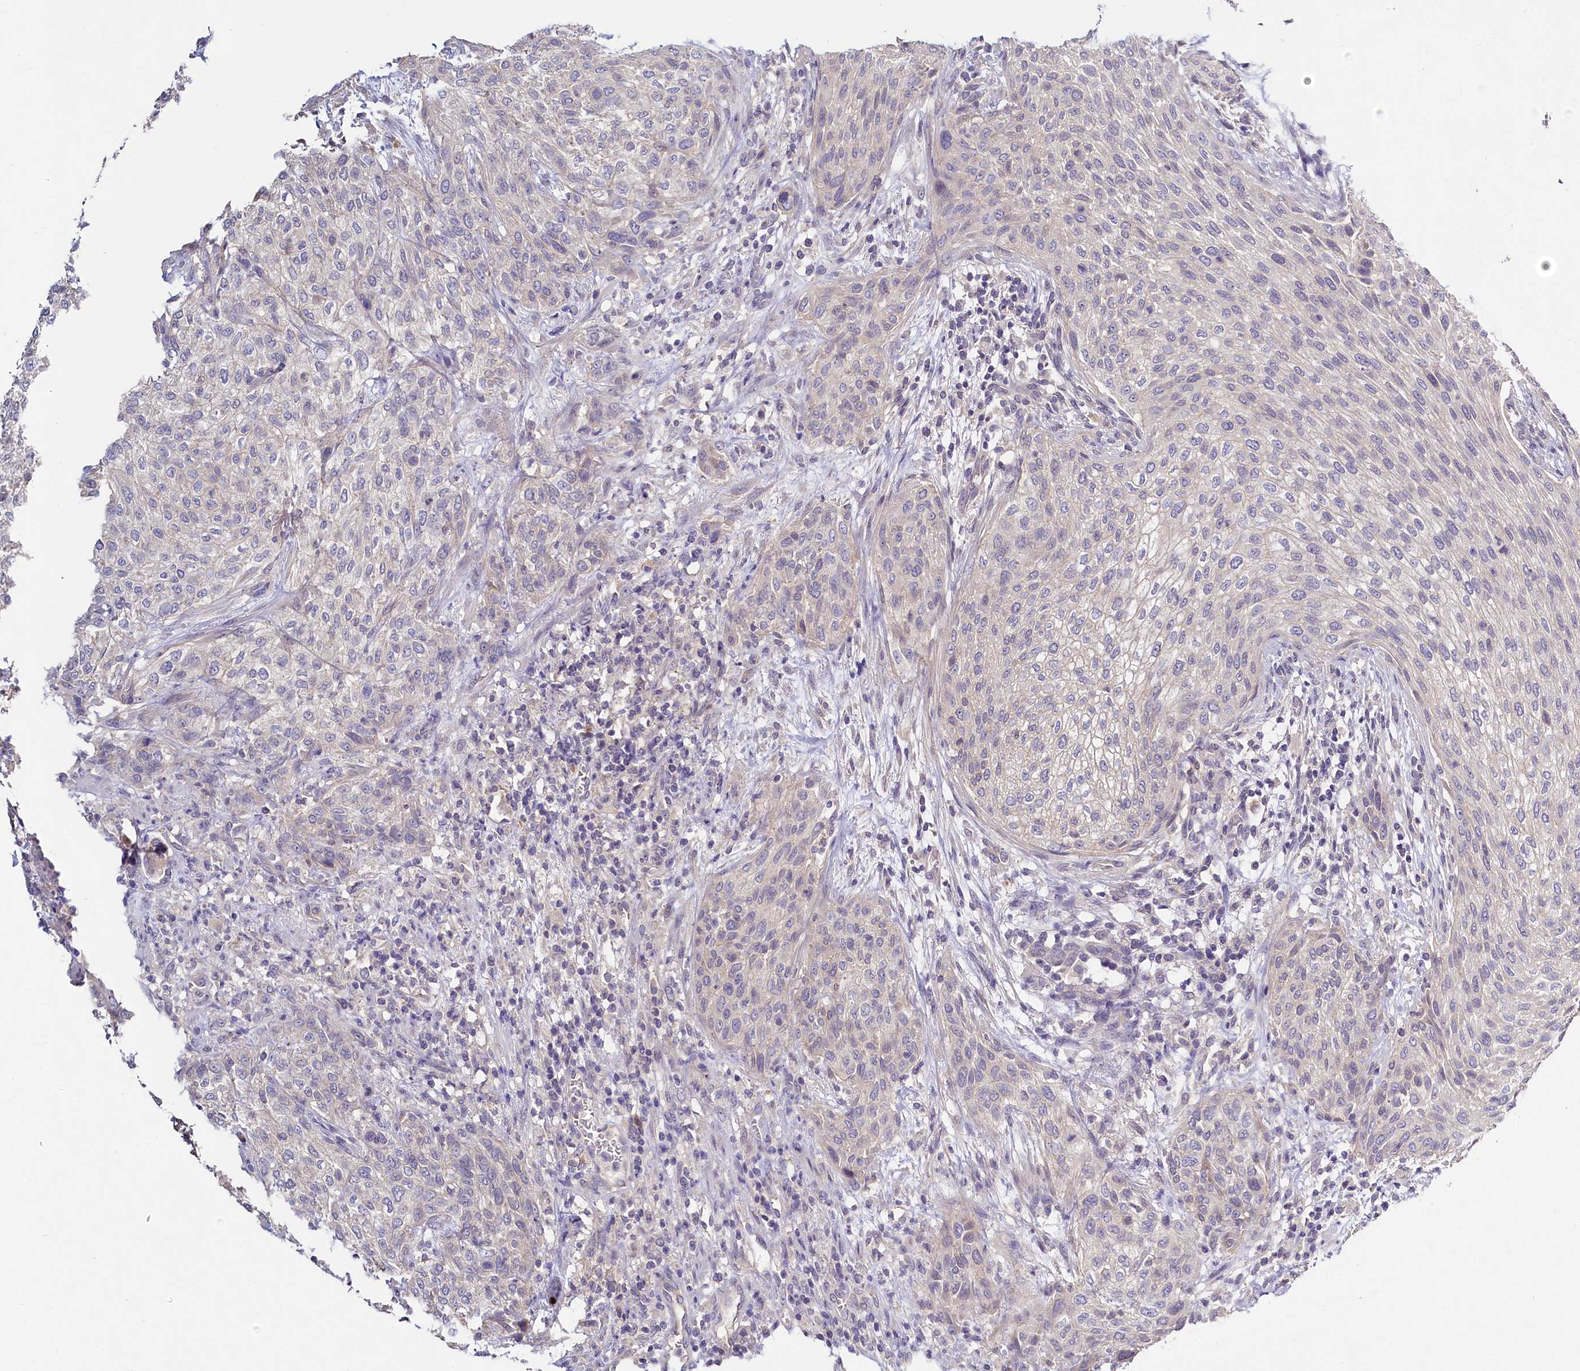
{"staining": {"intensity": "negative", "quantity": "none", "location": "none"}, "tissue": "urothelial cancer", "cell_type": "Tumor cells", "image_type": "cancer", "snomed": [{"axis": "morphology", "description": "Urothelial carcinoma, High grade"}, {"axis": "topography", "description": "Urinary bladder"}], "caption": "Immunohistochemistry (IHC) micrograph of neoplastic tissue: human high-grade urothelial carcinoma stained with DAB (3,3'-diaminobenzidine) exhibits no significant protein positivity in tumor cells.", "gene": "PDE6D", "patient": {"sex": "male", "age": 35}}